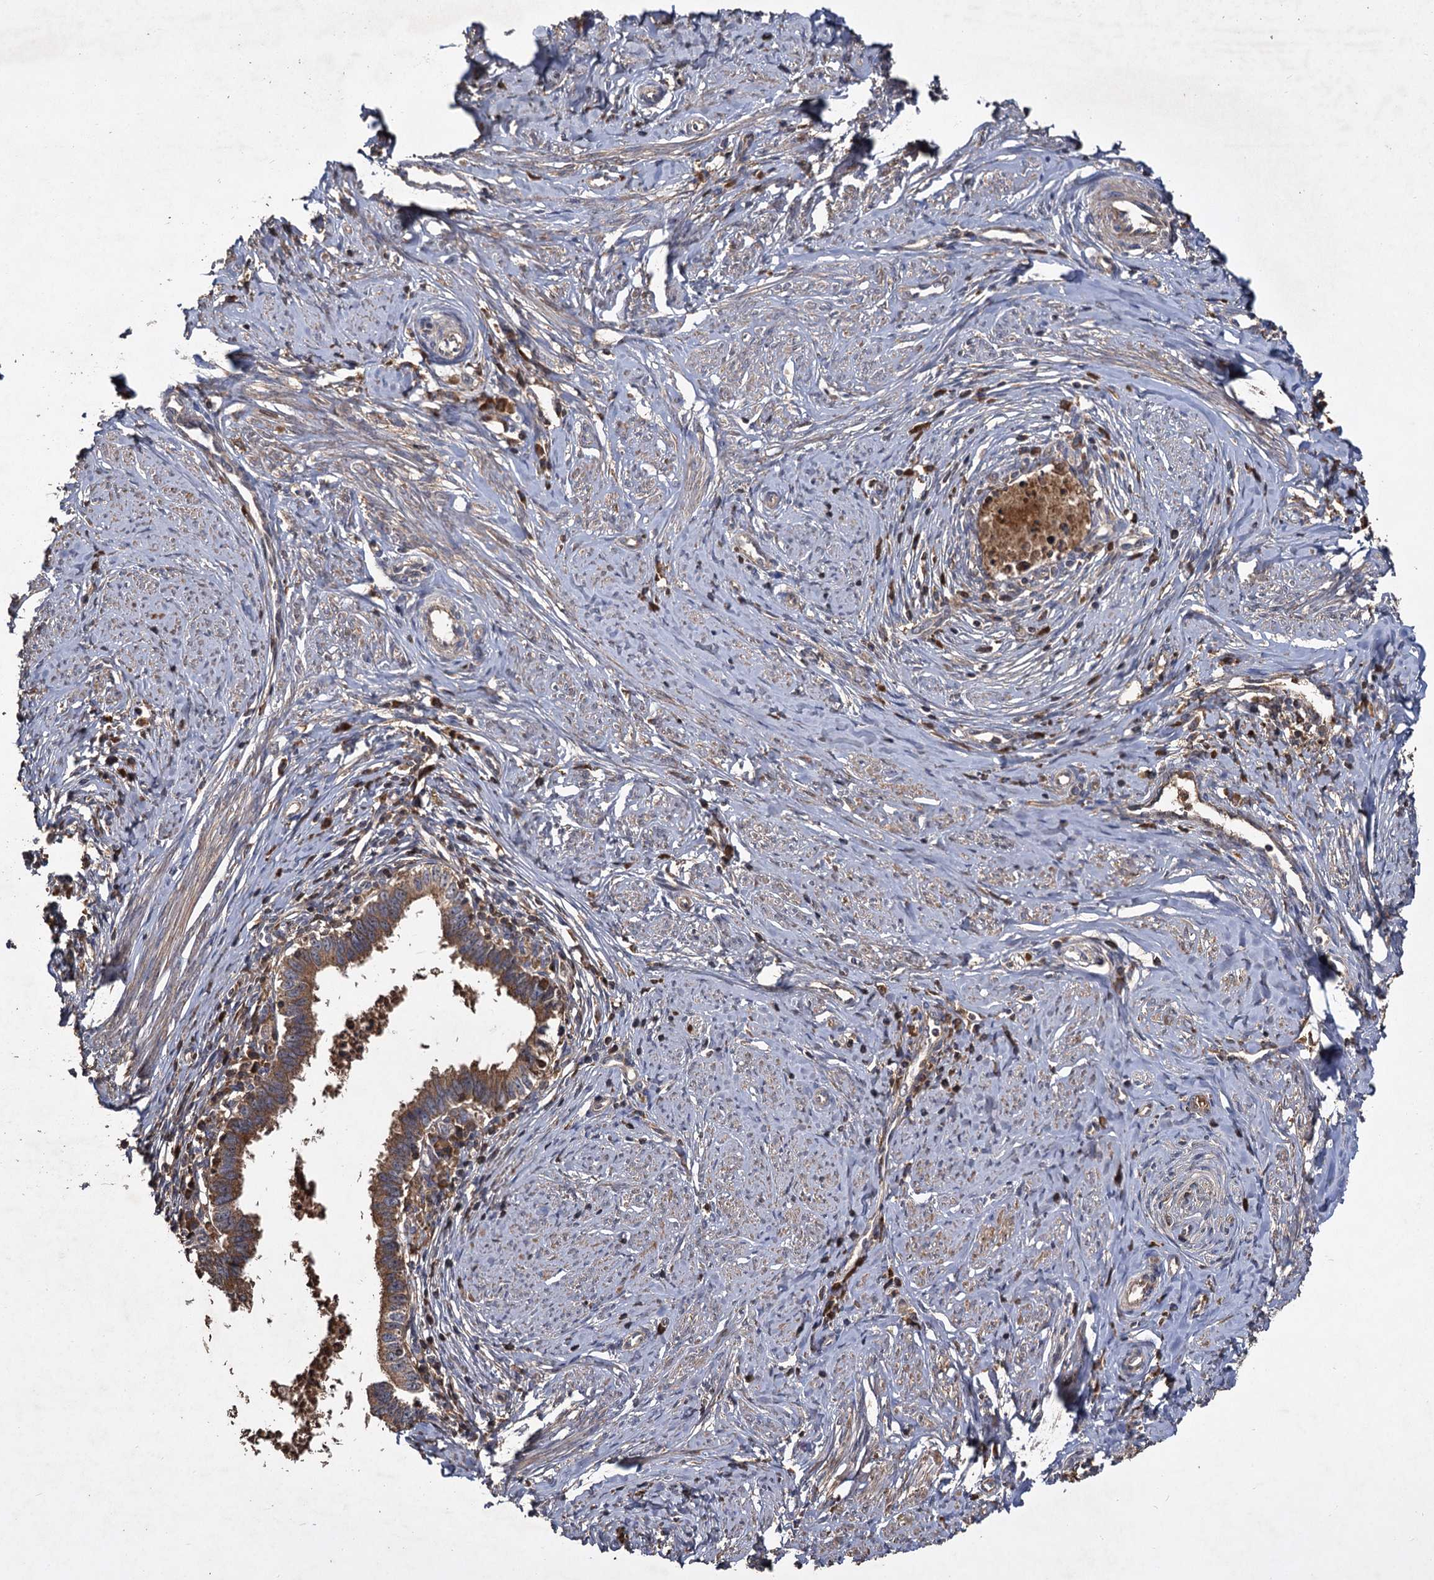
{"staining": {"intensity": "moderate", "quantity": ">75%", "location": "cytoplasmic/membranous"}, "tissue": "cervical cancer", "cell_type": "Tumor cells", "image_type": "cancer", "snomed": [{"axis": "morphology", "description": "Adenocarcinoma, NOS"}, {"axis": "topography", "description": "Cervix"}], "caption": "A medium amount of moderate cytoplasmic/membranous expression is appreciated in about >75% of tumor cells in cervical cancer (adenocarcinoma) tissue.", "gene": "GCLC", "patient": {"sex": "female", "age": 36}}